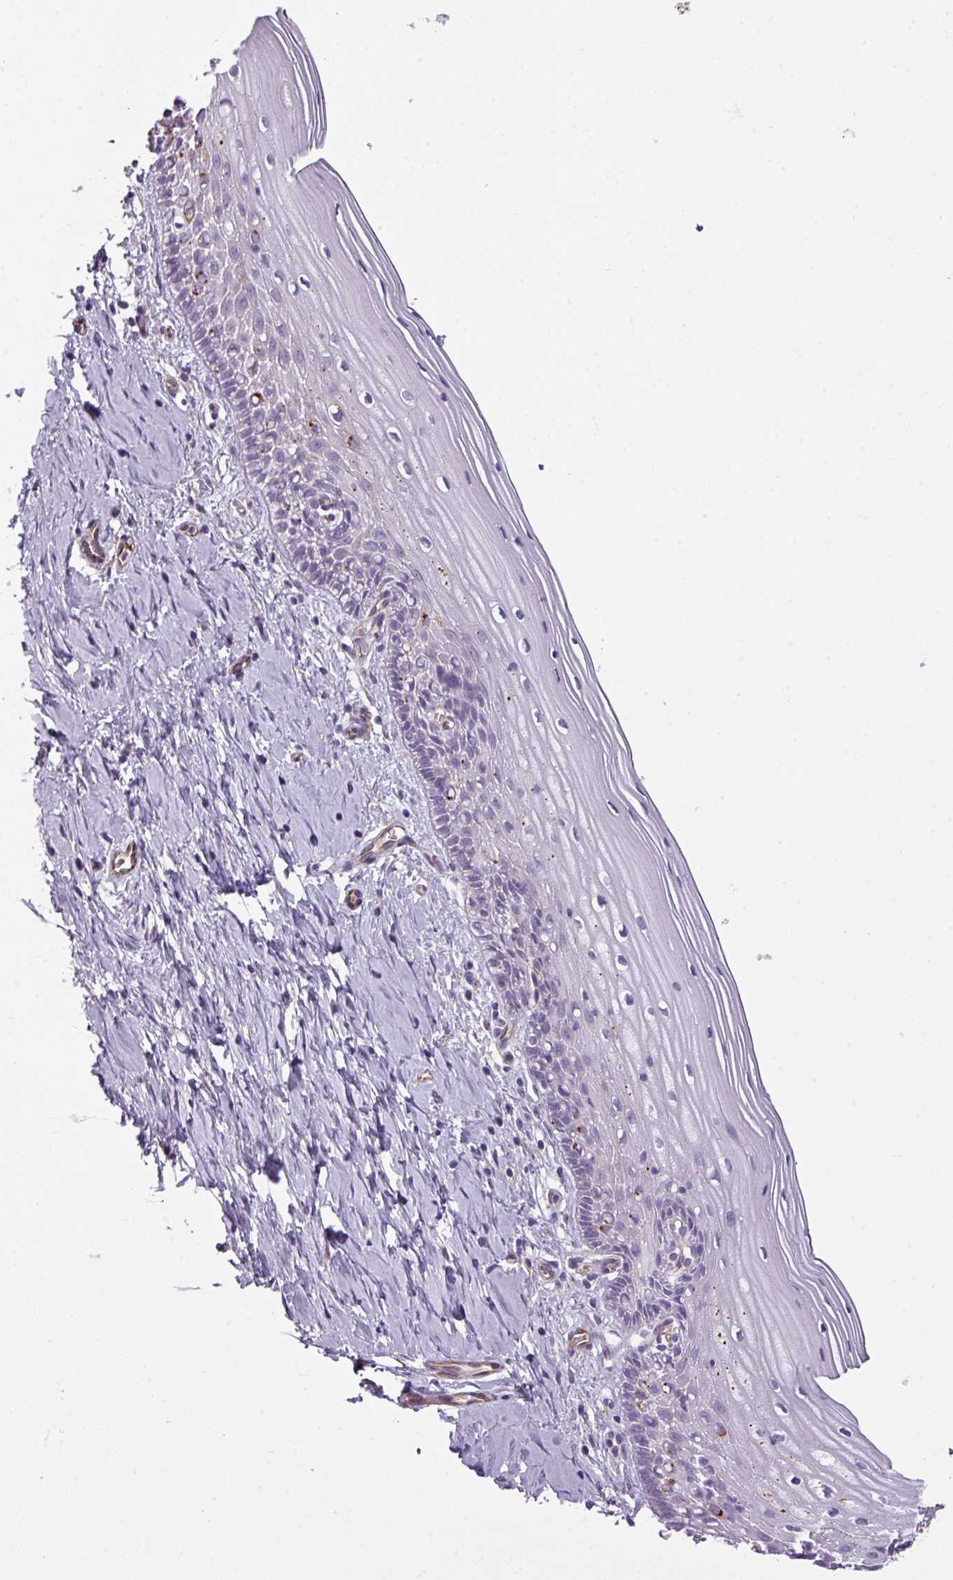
{"staining": {"intensity": "moderate", "quantity": "<25%", "location": "cytoplasmic/membranous"}, "tissue": "cervix", "cell_type": "Glandular cells", "image_type": "normal", "snomed": [{"axis": "morphology", "description": "Normal tissue, NOS"}, {"axis": "topography", "description": "Cervix"}], "caption": "IHC (DAB (3,3'-diaminobenzidine)) staining of unremarkable cervix exhibits moderate cytoplasmic/membranous protein expression in approximately <25% of glandular cells.", "gene": "BUD23", "patient": {"sex": "female", "age": 44}}